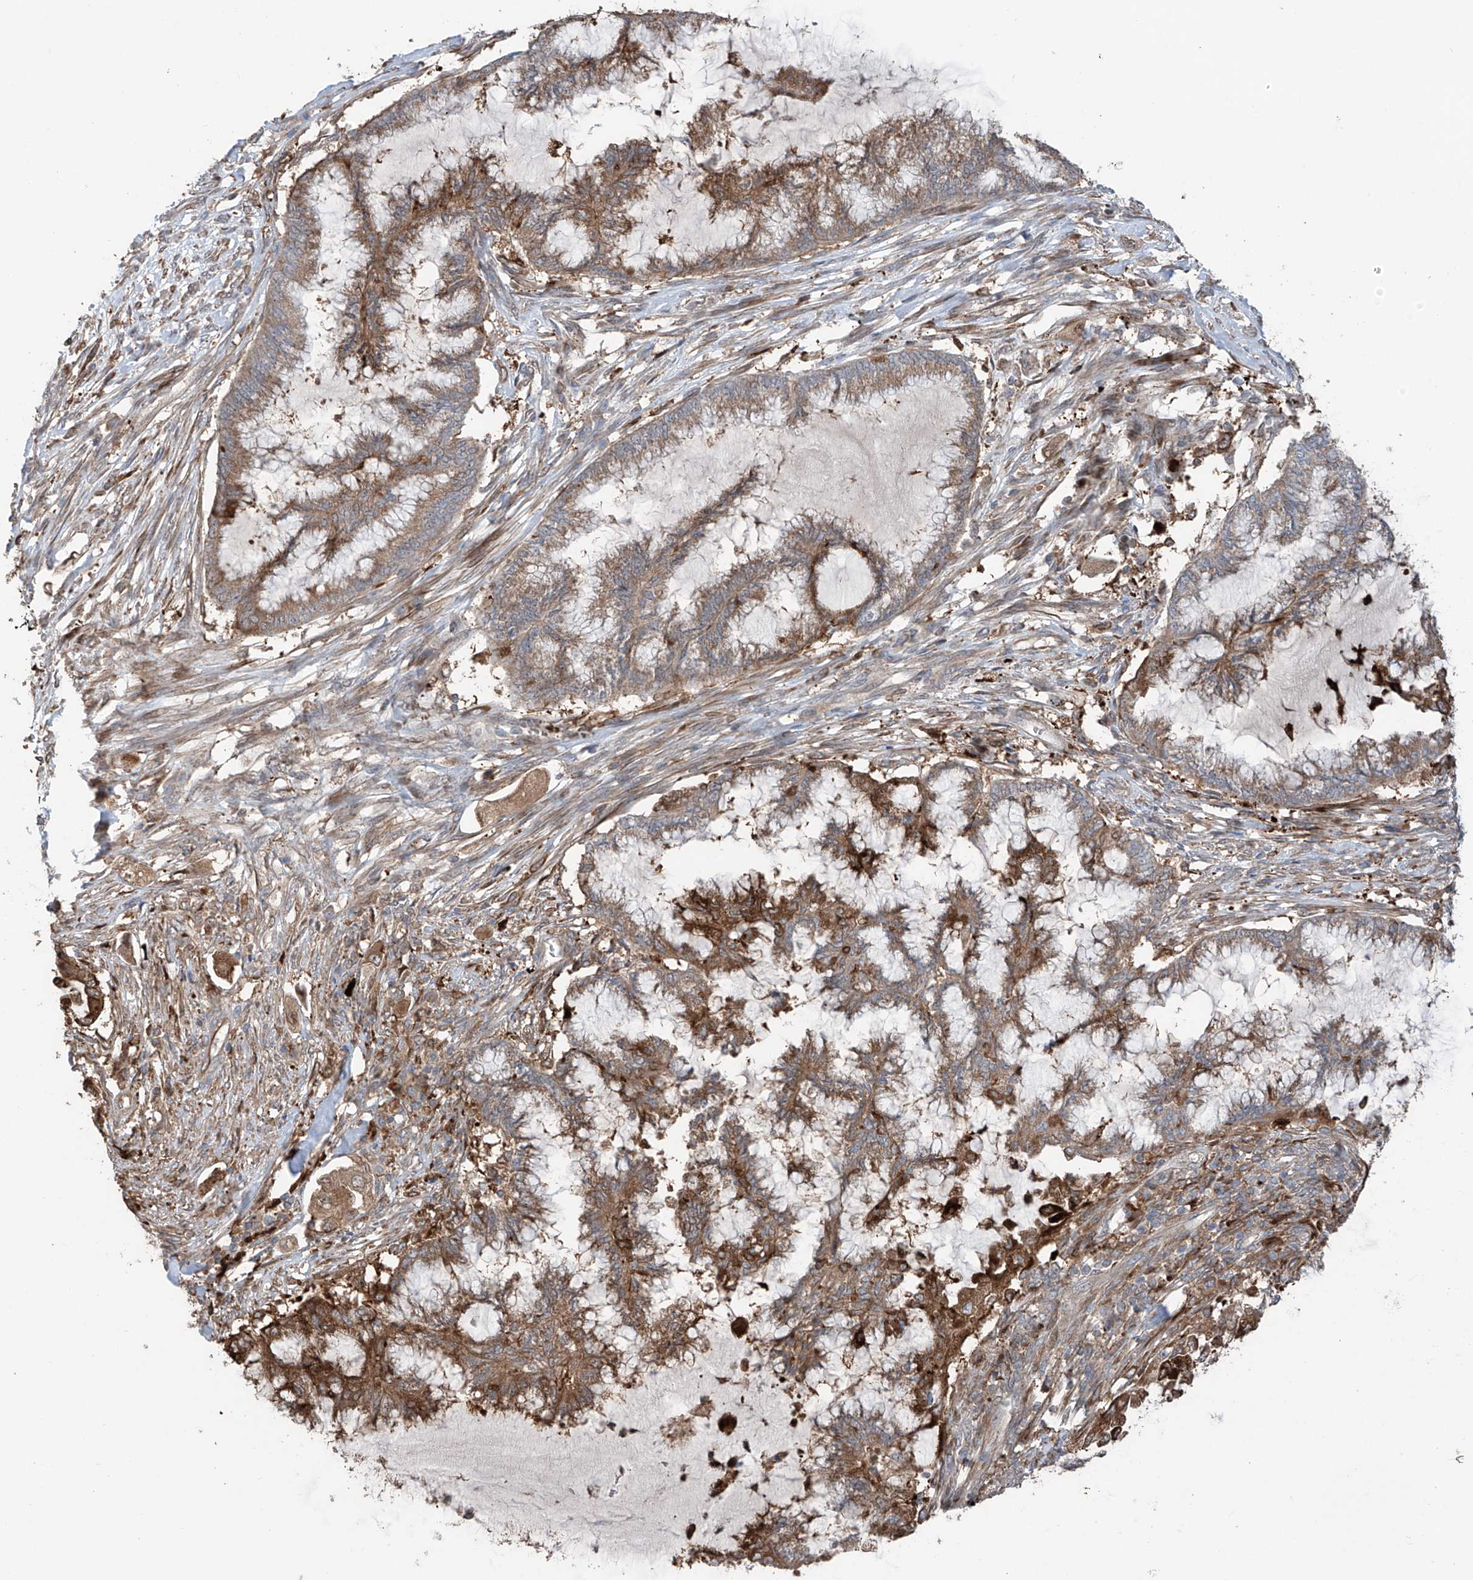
{"staining": {"intensity": "moderate", "quantity": ">75%", "location": "cytoplasmic/membranous"}, "tissue": "endometrial cancer", "cell_type": "Tumor cells", "image_type": "cancer", "snomed": [{"axis": "morphology", "description": "Adenocarcinoma, NOS"}, {"axis": "topography", "description": "Endometrium"}], "caption": "Human adenocarcinoma (endometrial) stained for a protein (brown) displays moderate cytoplasmic/membranous positive staining in about >75% of tumor cells.", "gene": "SAMD3", "patient": {"sex": "female", "age": 86}}